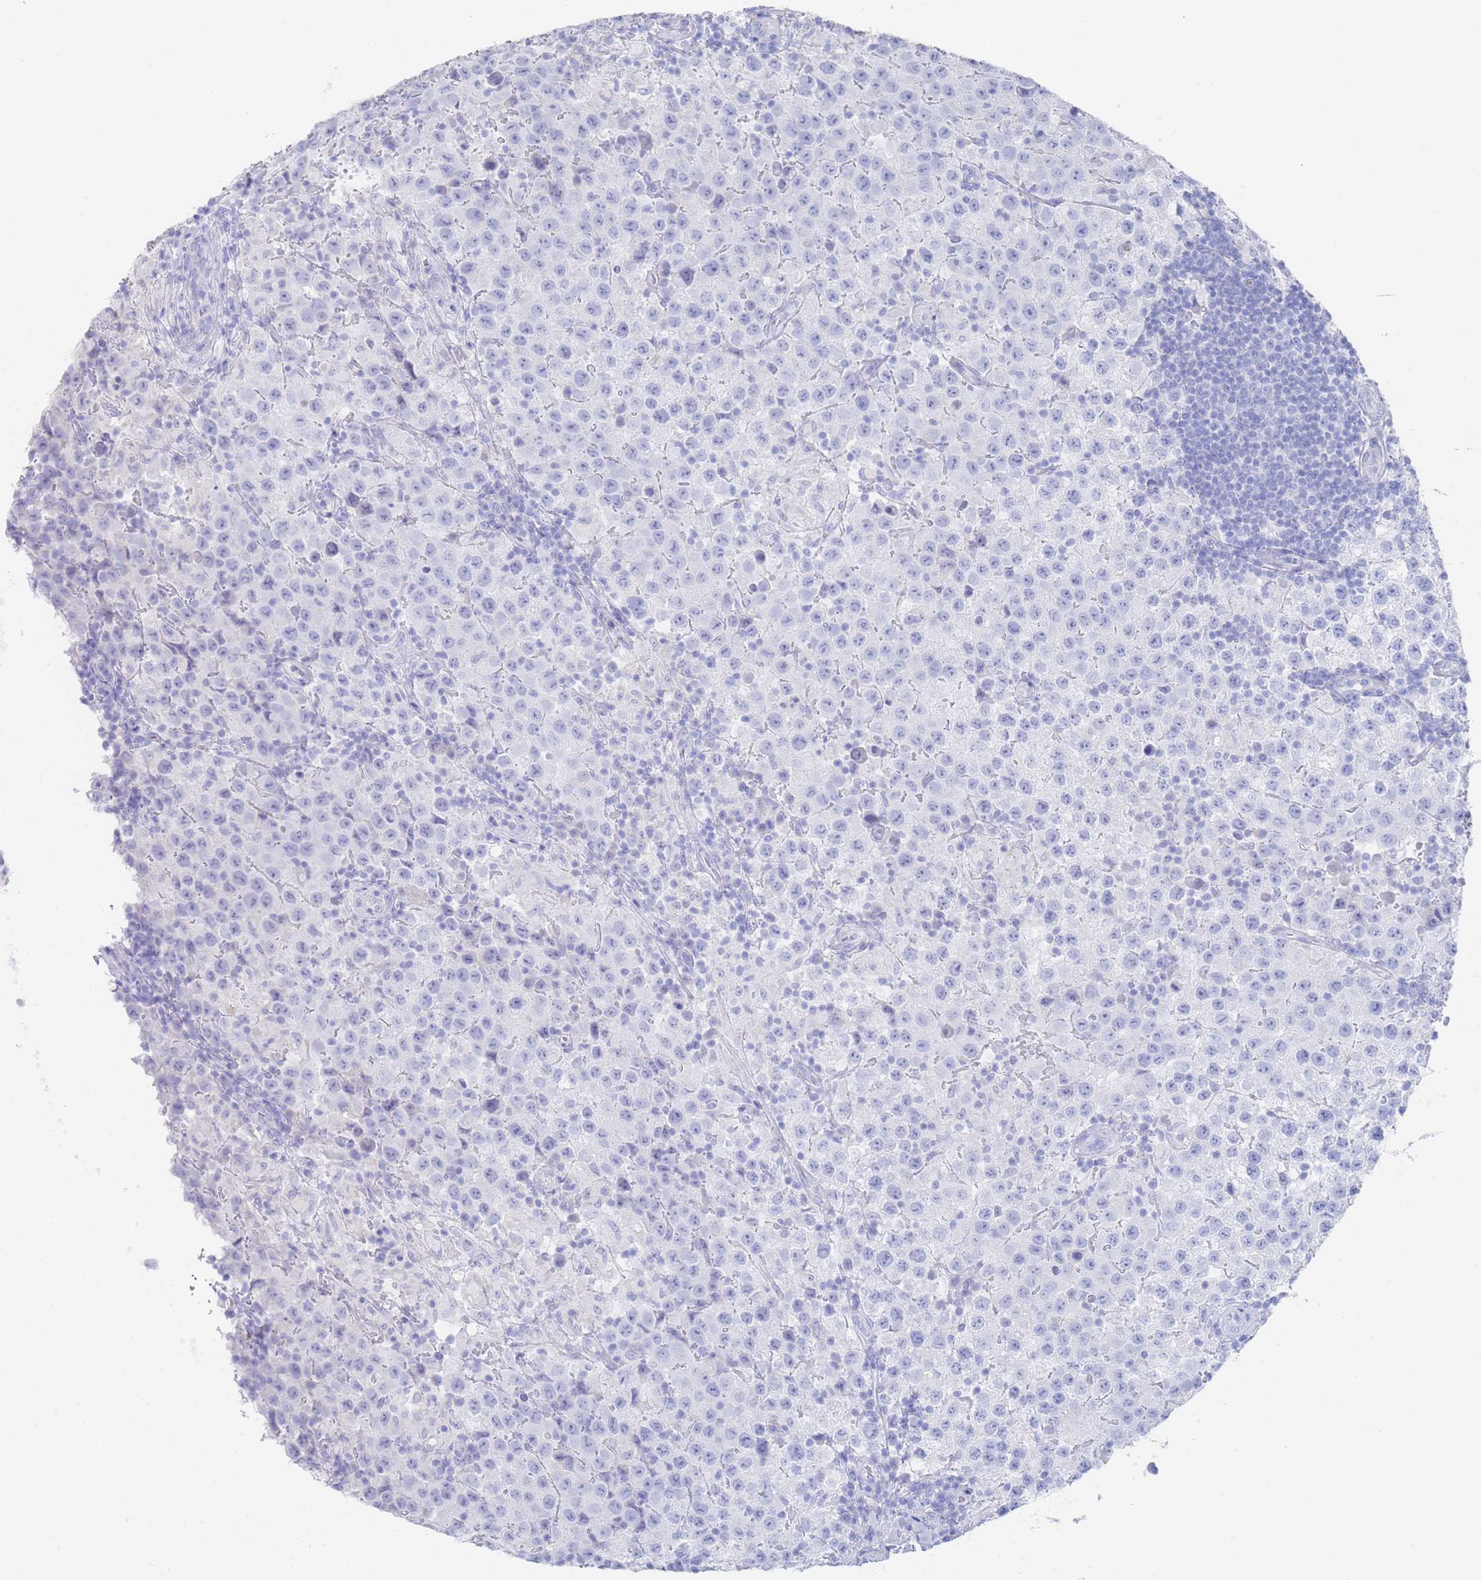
{"staining": {"intensity": "negative", "quantity": "none", "location": "none"}, "tissue": "testis cancer", "cell_type": "Tumor cells", "image_type": "cancer", "snomed": [{"axis": "morphology", "description": "Seminoma, NOS"}, {"axis": "morphology", "description": "Carcinoma, Embryonal, NOS"}, {"axis": "topography", "description": "Testis"}], "caption": "Tumor cells show no significant expression in testis embryonal carcinoma.", "gene": "LRRC37A", "patient": {"sex": "male", "age": 41}}